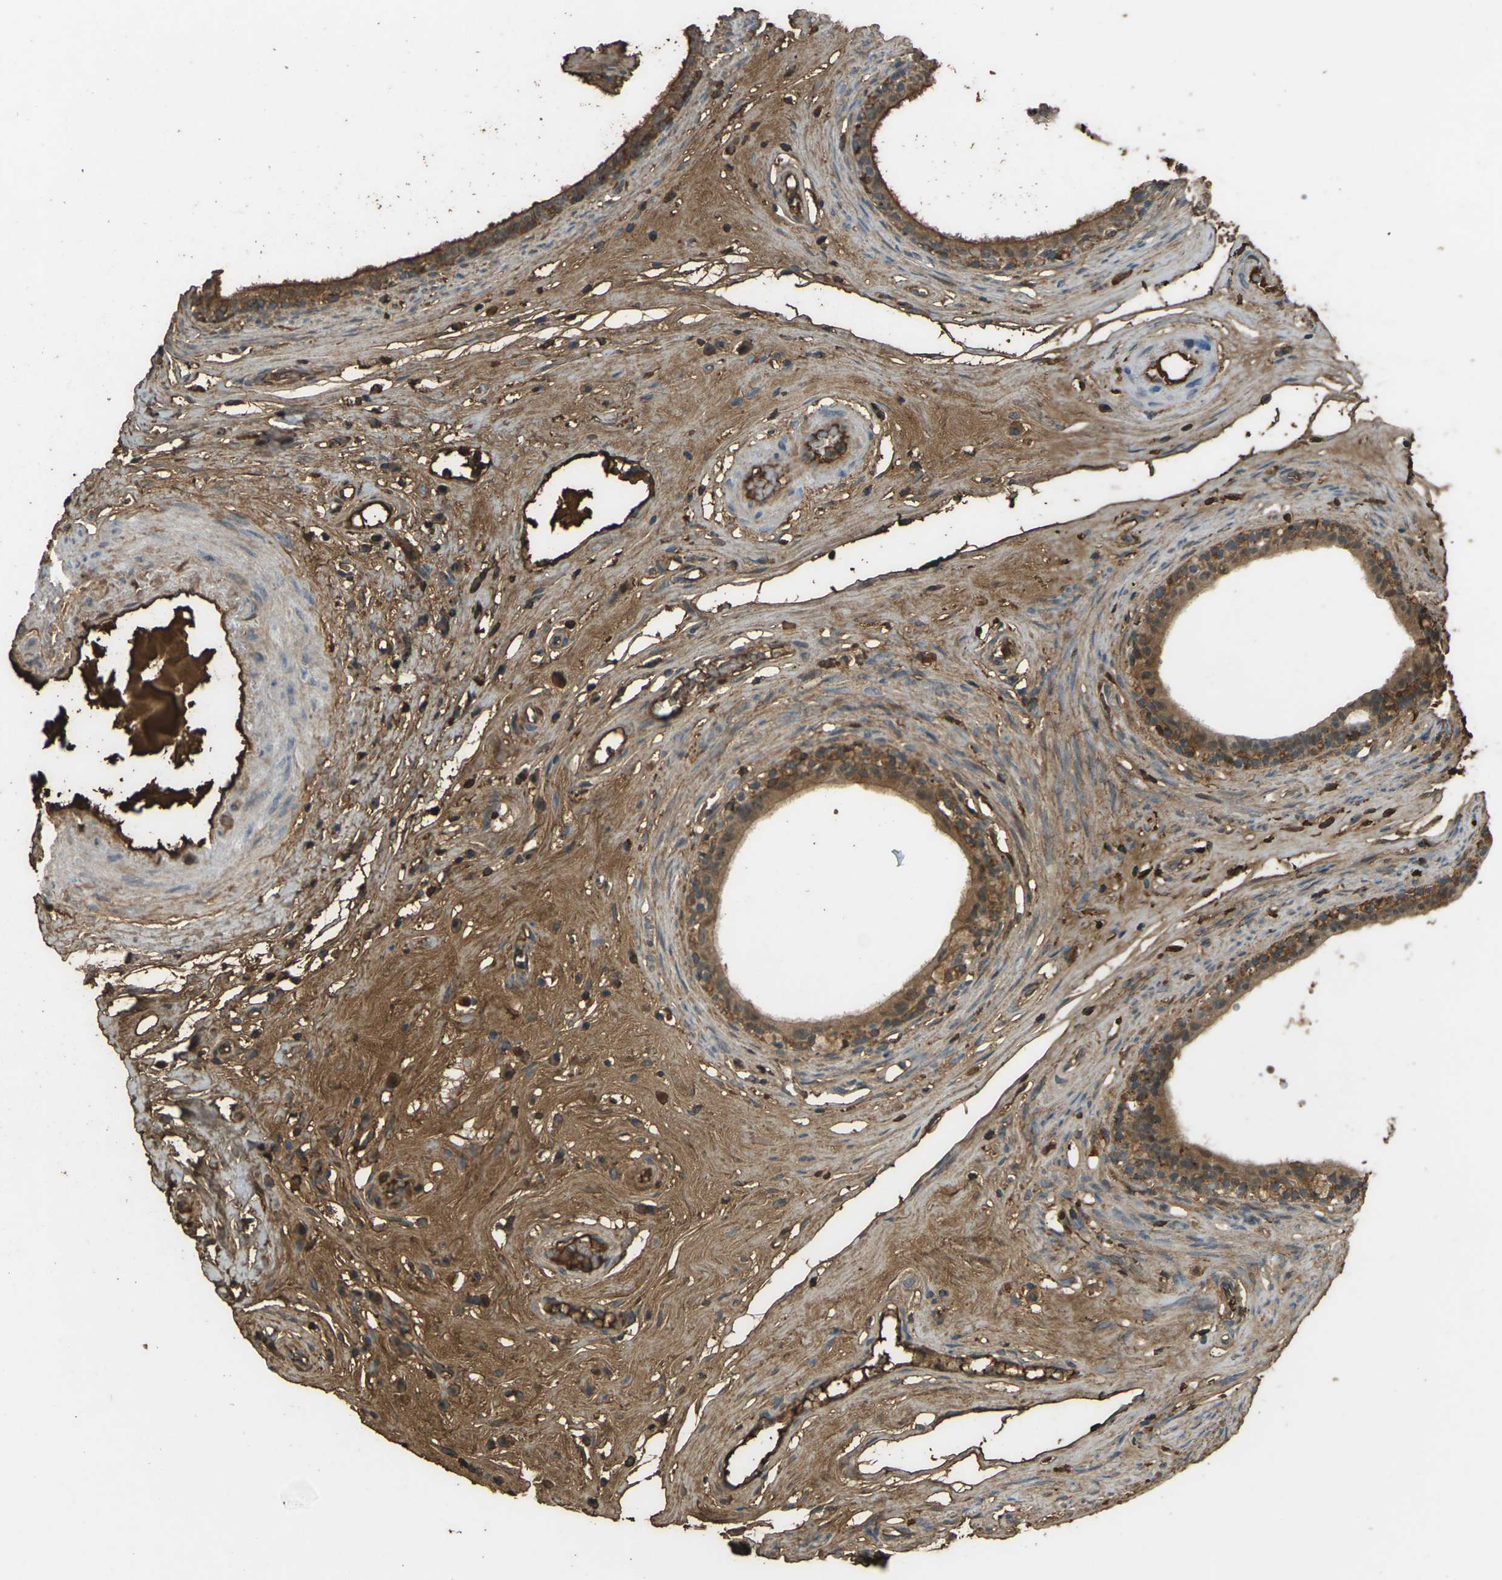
{"staining": {"intensity": "strong", "quantity": ">75%", "location": "cytoplasmic/membranous,nuclear"}, "tissue": "epididymis", "cell_type": "Glandular cells", "image_type": "normal", "snomed": [{"axis": "morphology", "description": "Normal tissue, NOS"}, {"axis": "morphology", "description": "Inflammation, NOS"}, {"axis": "topography", "description": "Epididymis"}], "caption": "Protein analysis of benign epididymis reveals strong cytoplasmic/membranous,nuclear staining in approximately >75% of glandular cells.", "gene": "CYP1B1", "patient": {"sex": "male", "age": 84}}